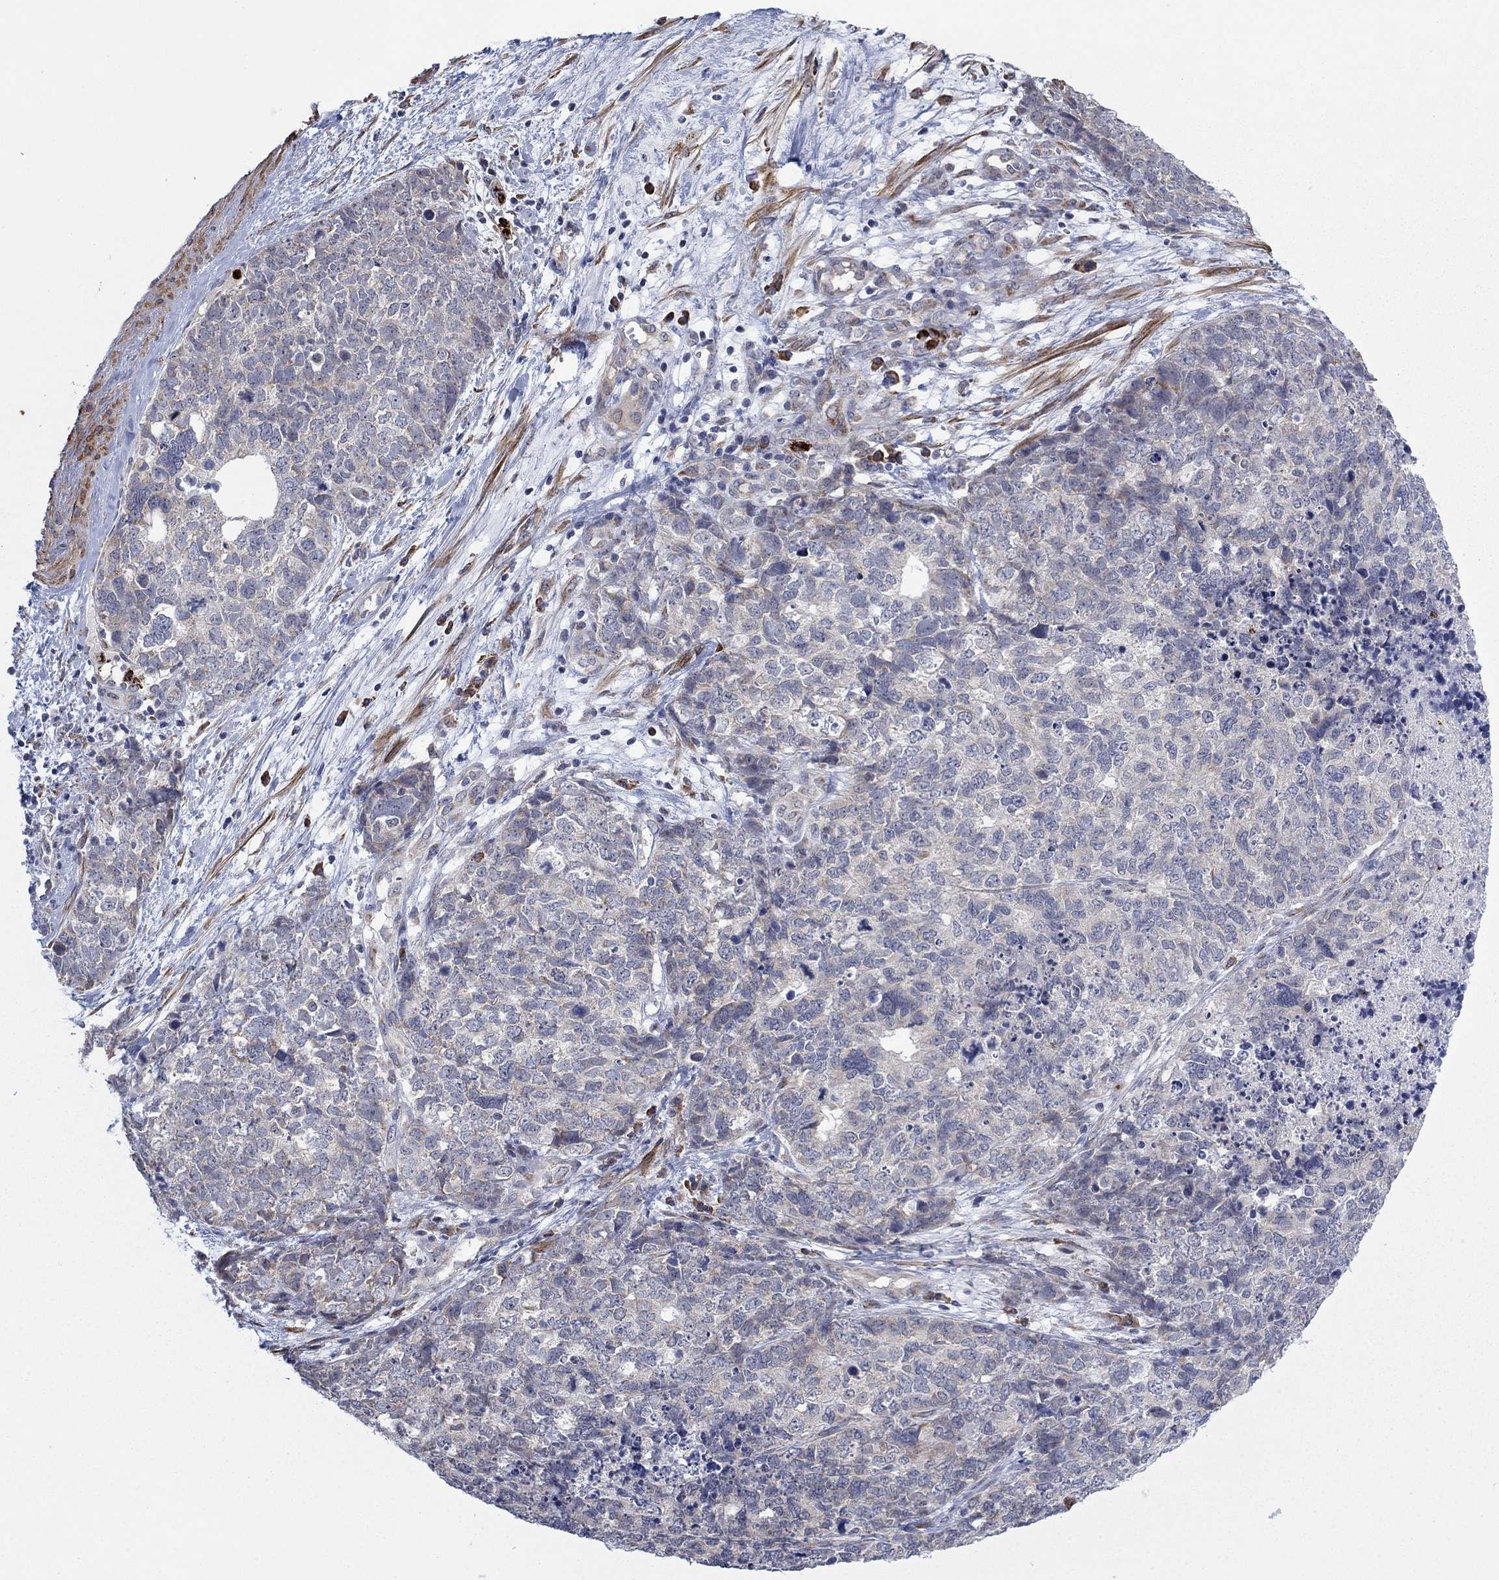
{"staining": {"intensity": "negative", "quantity": "none", "location": "none"}, "tissue": "cervical cancer", "cell_type": "Tumor cells", "image_type": "cancer", "snomed": [{"axis": "morphology", "description": "Squamous cell carcinoma, NOS"}, {"axis": "topography", "description": "Cervix"}], "caption": "There is no significant positivity in tumor cells of cervical cancer.", "gene": "MTRFR", "patient": {"sex": "female", "age": 63}}